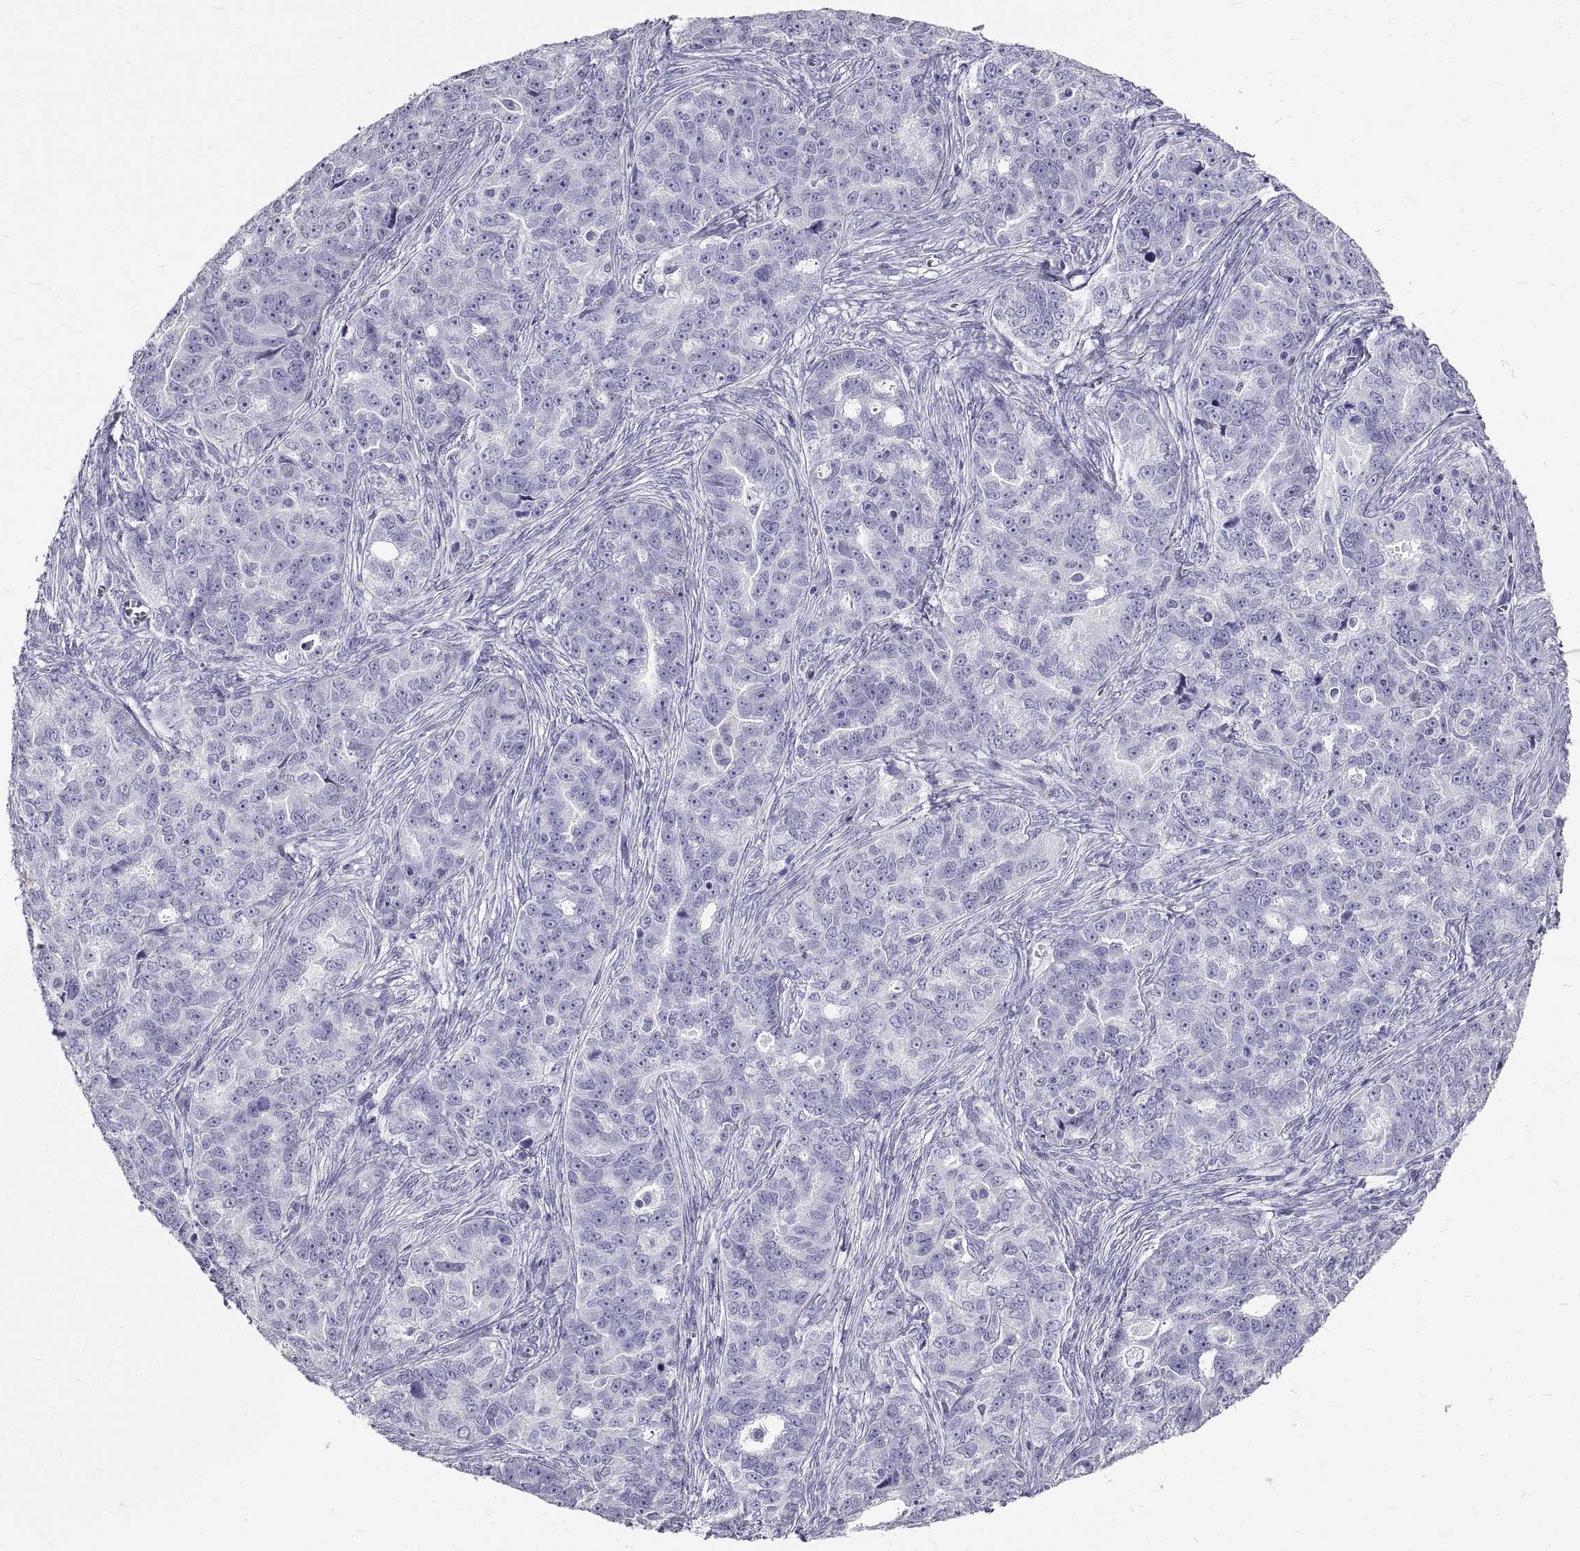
{"staining": {"intensity": "negative", "quantity": "none", "location": "none"}, "tissue": "ovarian cancer", "cell_type": "Tumor cells", "image_type": "cancer", "snomed": [{"axis": "morphology", "description": "Cystadenocarcinoma, serous, NOS"}, {"axis": "topography", "description": "Ovary"}], "caption": "DAB immunohistochemical staining of human ovarian cancer demonstrates no significant positivity in tumor cells.", "gene": "GNG12", "patient": {"sex": "female", "age": 51}}